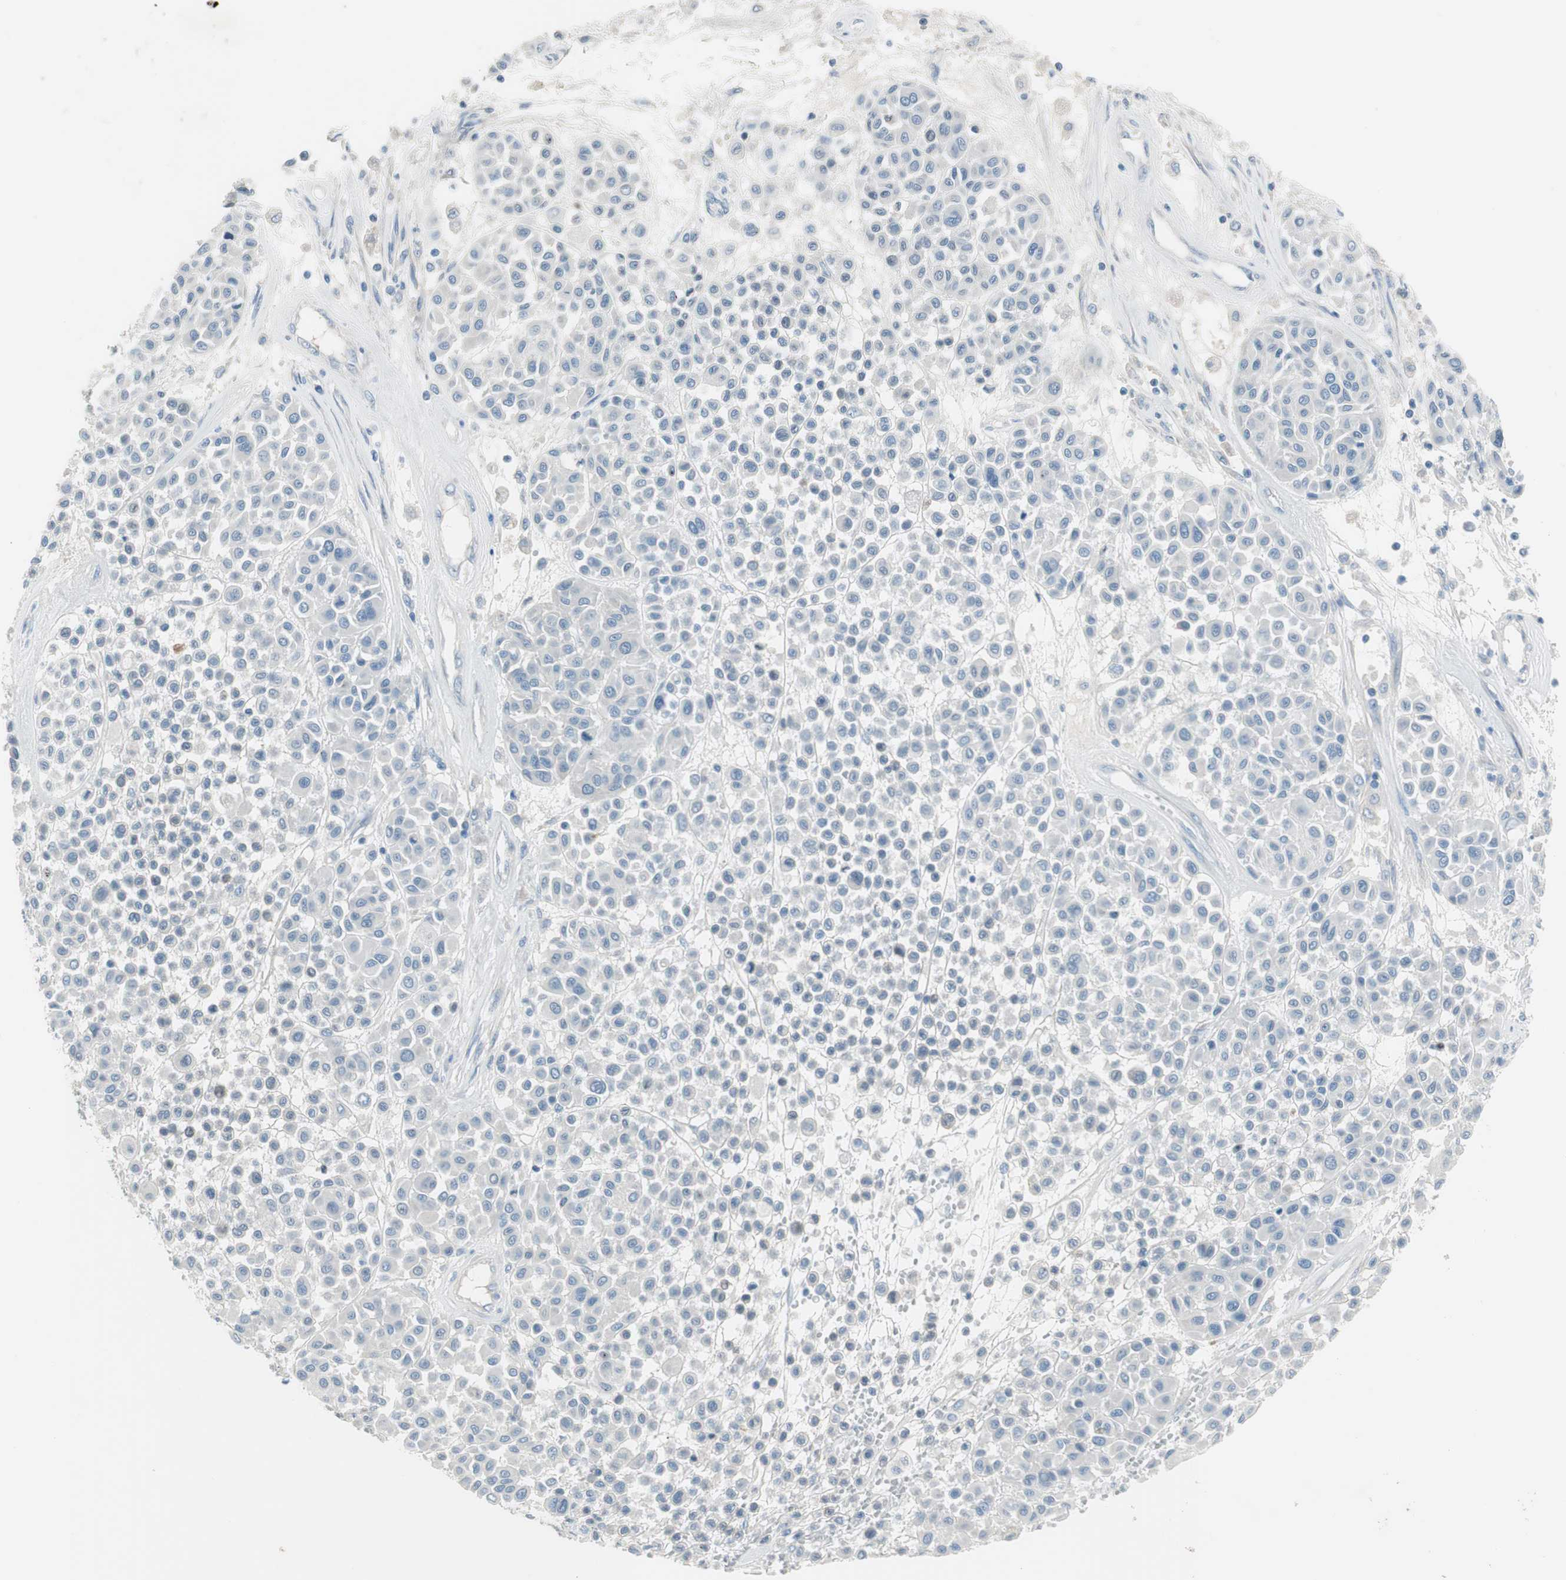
{"staining": {"intensity": "negative", "quantity": "none", "location": "none"}, "tissue": "melanoma", "cell_type": "Tumor cells", "image_type": "cancer", "snomed": [{"axis": "morphology", "description": "Malignant melanoma, Metastatic site"}, {"axis": "topography", "description": "Soft tissue"}], "caption": "Malignant melanoma (metastatic site) was stained to show a protein in brown. There is no significant staining in tumor cells. (Brightfield microscopy of DAB (3,3'-diaminobenzidine) immunohistochemistry at high magnification).", "gene": "PRRG4", "patient": {"sex": "male", "age": 41}}